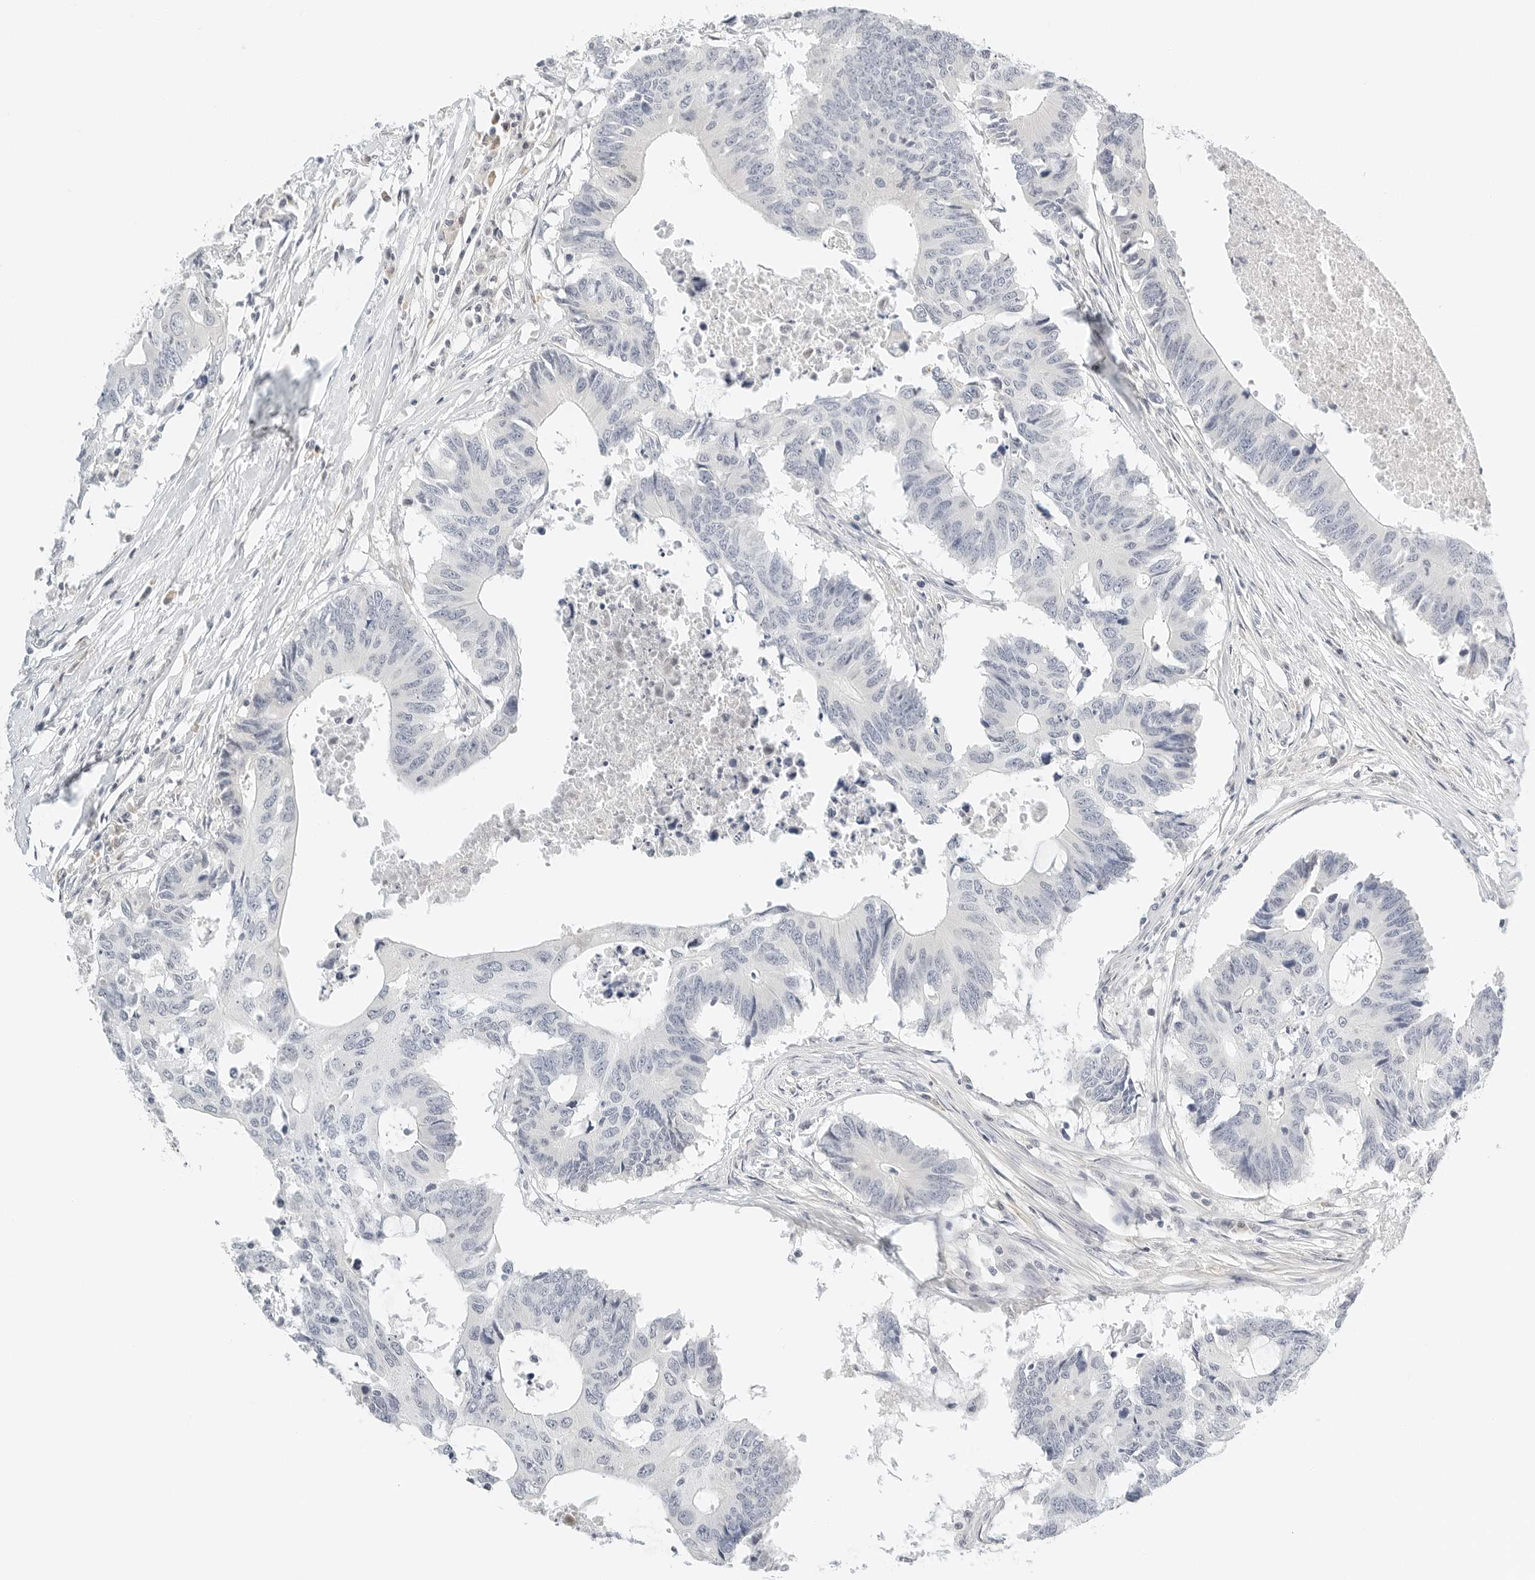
{"staining": {"intensity": "negative", "quantity": "none", "location": "none"}, "tissue": "colorectal cancer", "cell_type": "Tumor cells", "image_type": "cancer", "snomed": [{"axis": "morphology", "description": "Adenocarcinoma, NOS"}, {"axis": "topography", "description": "Colon"}], "caption": "This is an immunohistochemistry (IHC) micrograph of colorectal adenocarcinoma. There is no positivity in tumor cells.", "gene": "PKDCC", "patient": {"sex": "male", "age": 71}}